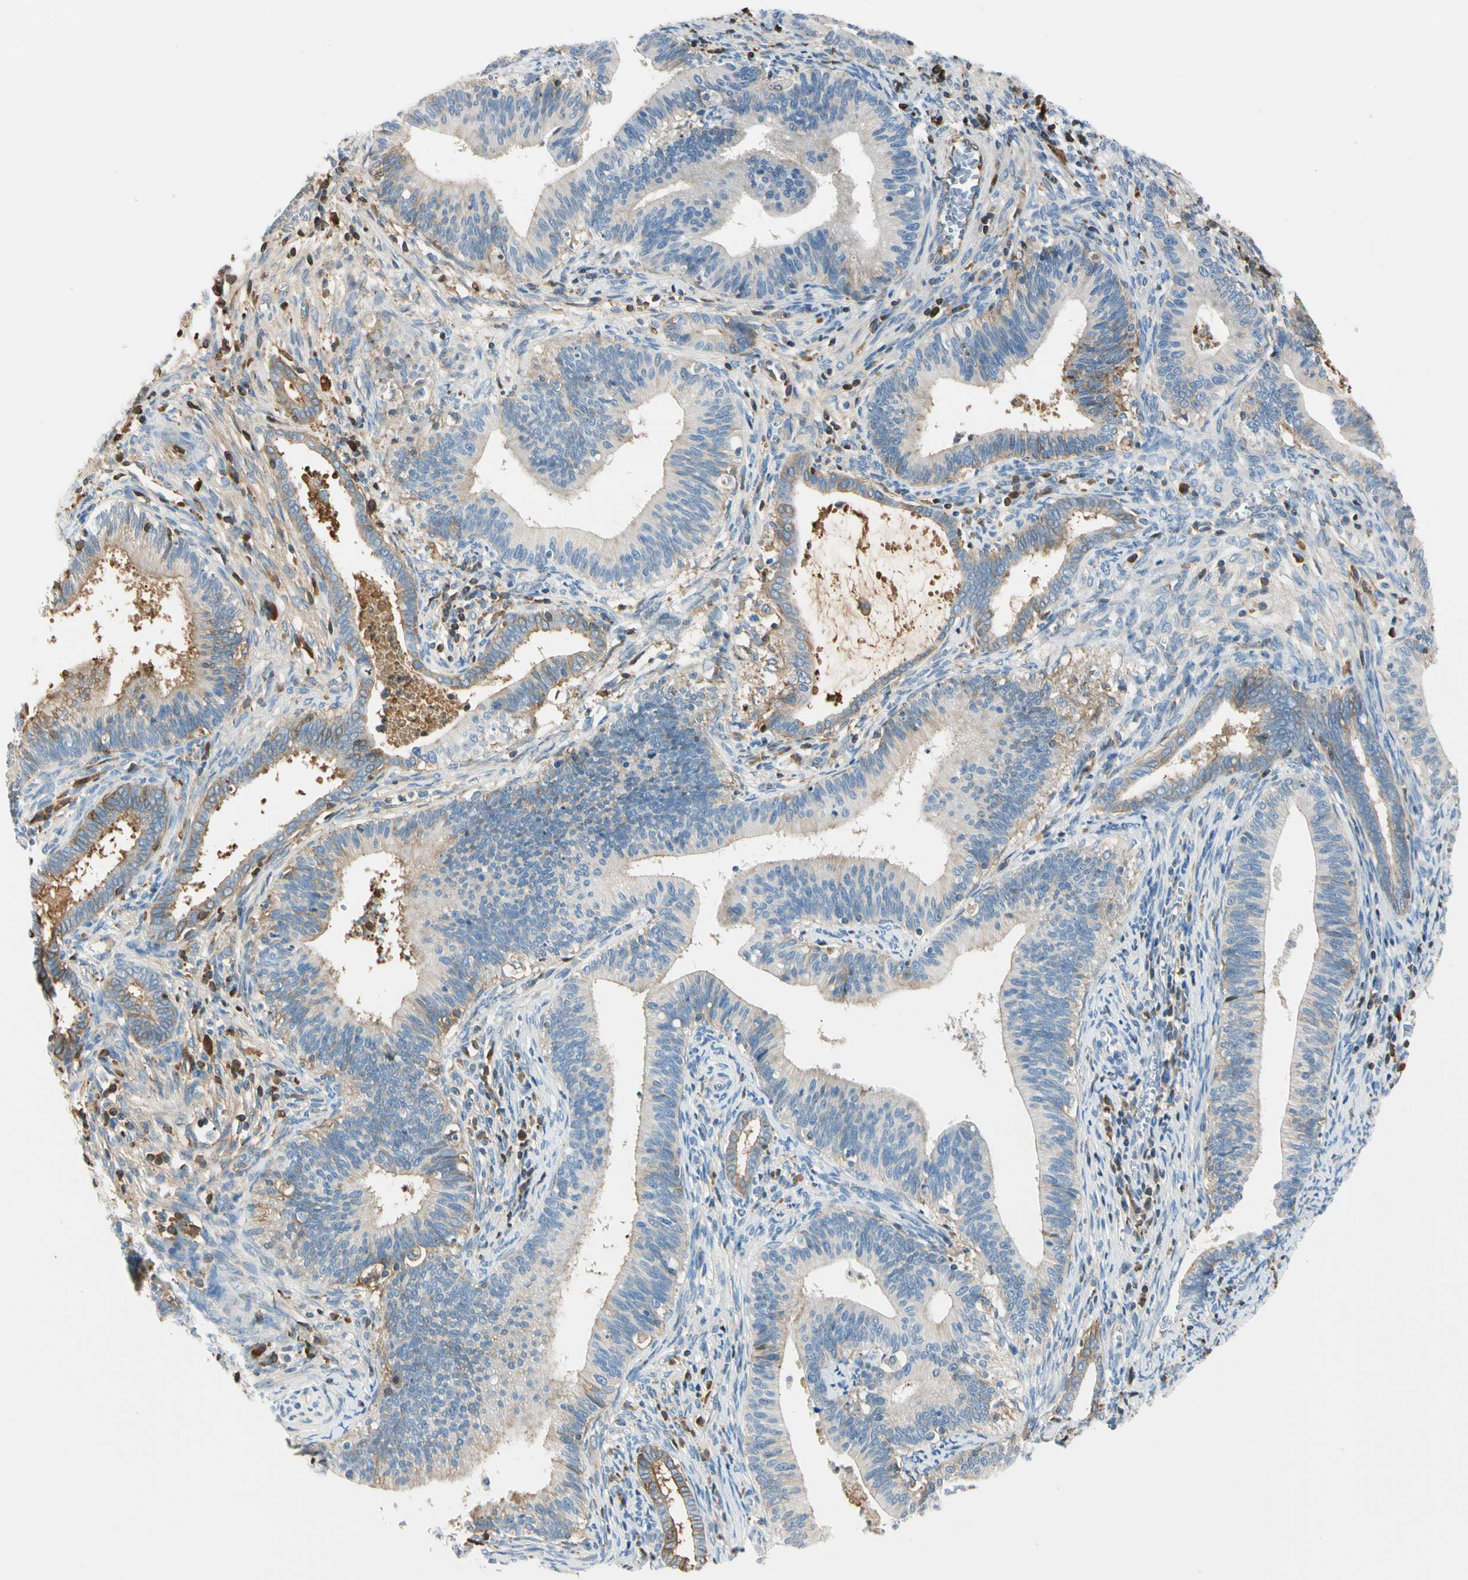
{"staining": {"intensity": "moderate", "quantity": "25%-75%", "location": "cytoplasmic/membranous"}, "tissue": "cervical cancer", "cell_type": "Tumor cells", "image_type": "cancer", "snomed": [{"axis": "morphology", "description": "Adenocarcinoma, NOS"}, {"axis": "topography", "description": "Cervix"}], "caption": "An immunohistochemistry histopathology image of tumor tissue is shown. Protein staining in brown highlights moderate cytoplasmic/membranous positivity in adenocarcinoma (cervical) within tumor cells. (brown staining indicates protein expression, while blue staining denotes nuclei).", "gene": "LAMB3", "patient": {"sex": "female", "age": 44}}